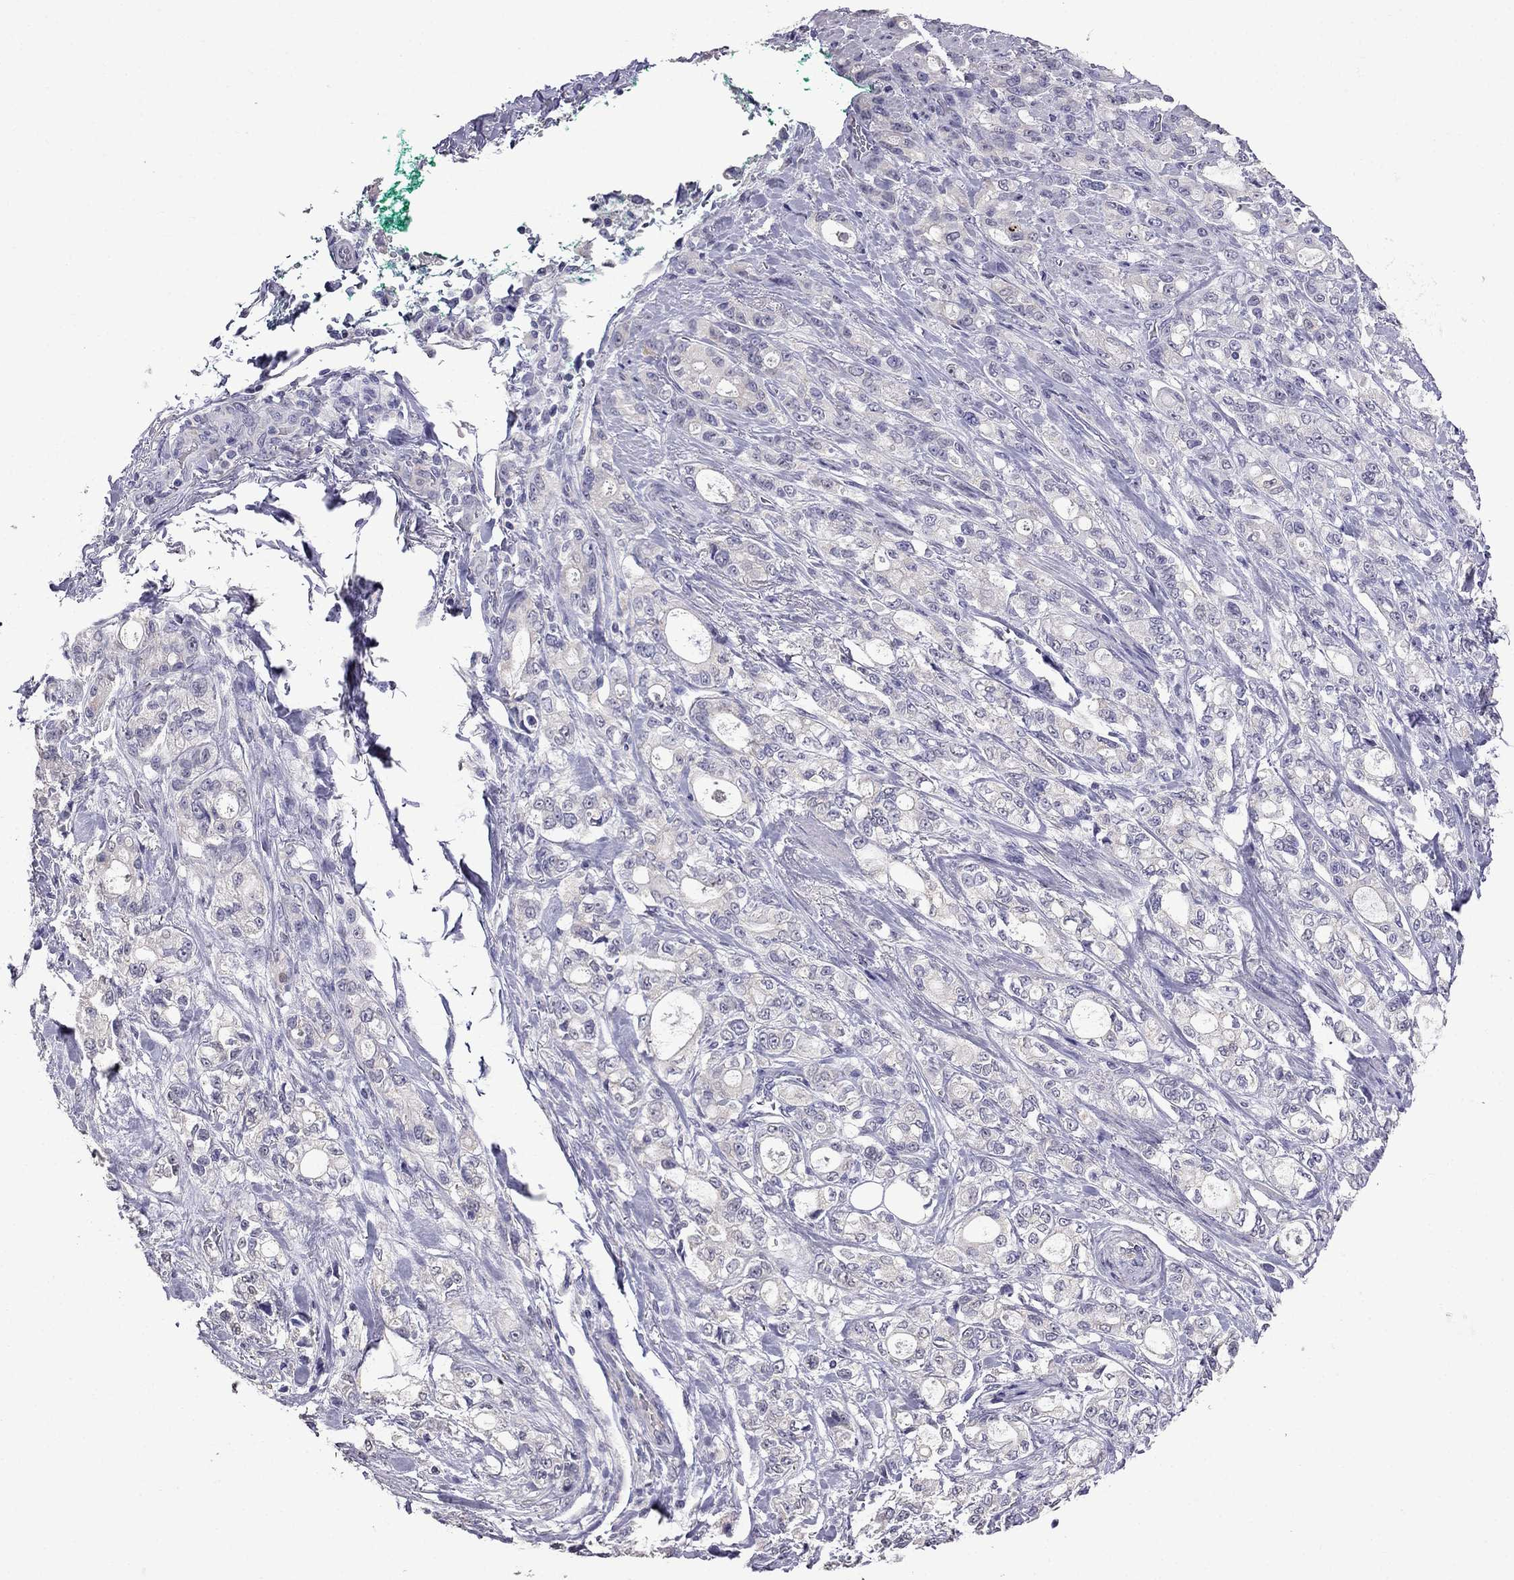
{"staining": {"intensity": "negative", "quantity": "none", "location": "none"}, "tissue": "stomach cancer", "cell_type": "Tumor cells", "image_type": "cancer", "snomed": [{"axis": "morphology", "description": "Adenocarcinoma, NOS"}, {"axis": "topography", "description": "Stomach"}], "caption": "Immunohistochemistry (IHC) of human stomach cancer (adenocarcinoma) displays no expression in tumor cells. (Brightfield microscopy of DAB (3,3'-diaminobenzidine) immunohistochemistry (IHC) at high magnification).", "gene": "AK5", "patient": {"sex": "male", "age": 63}}